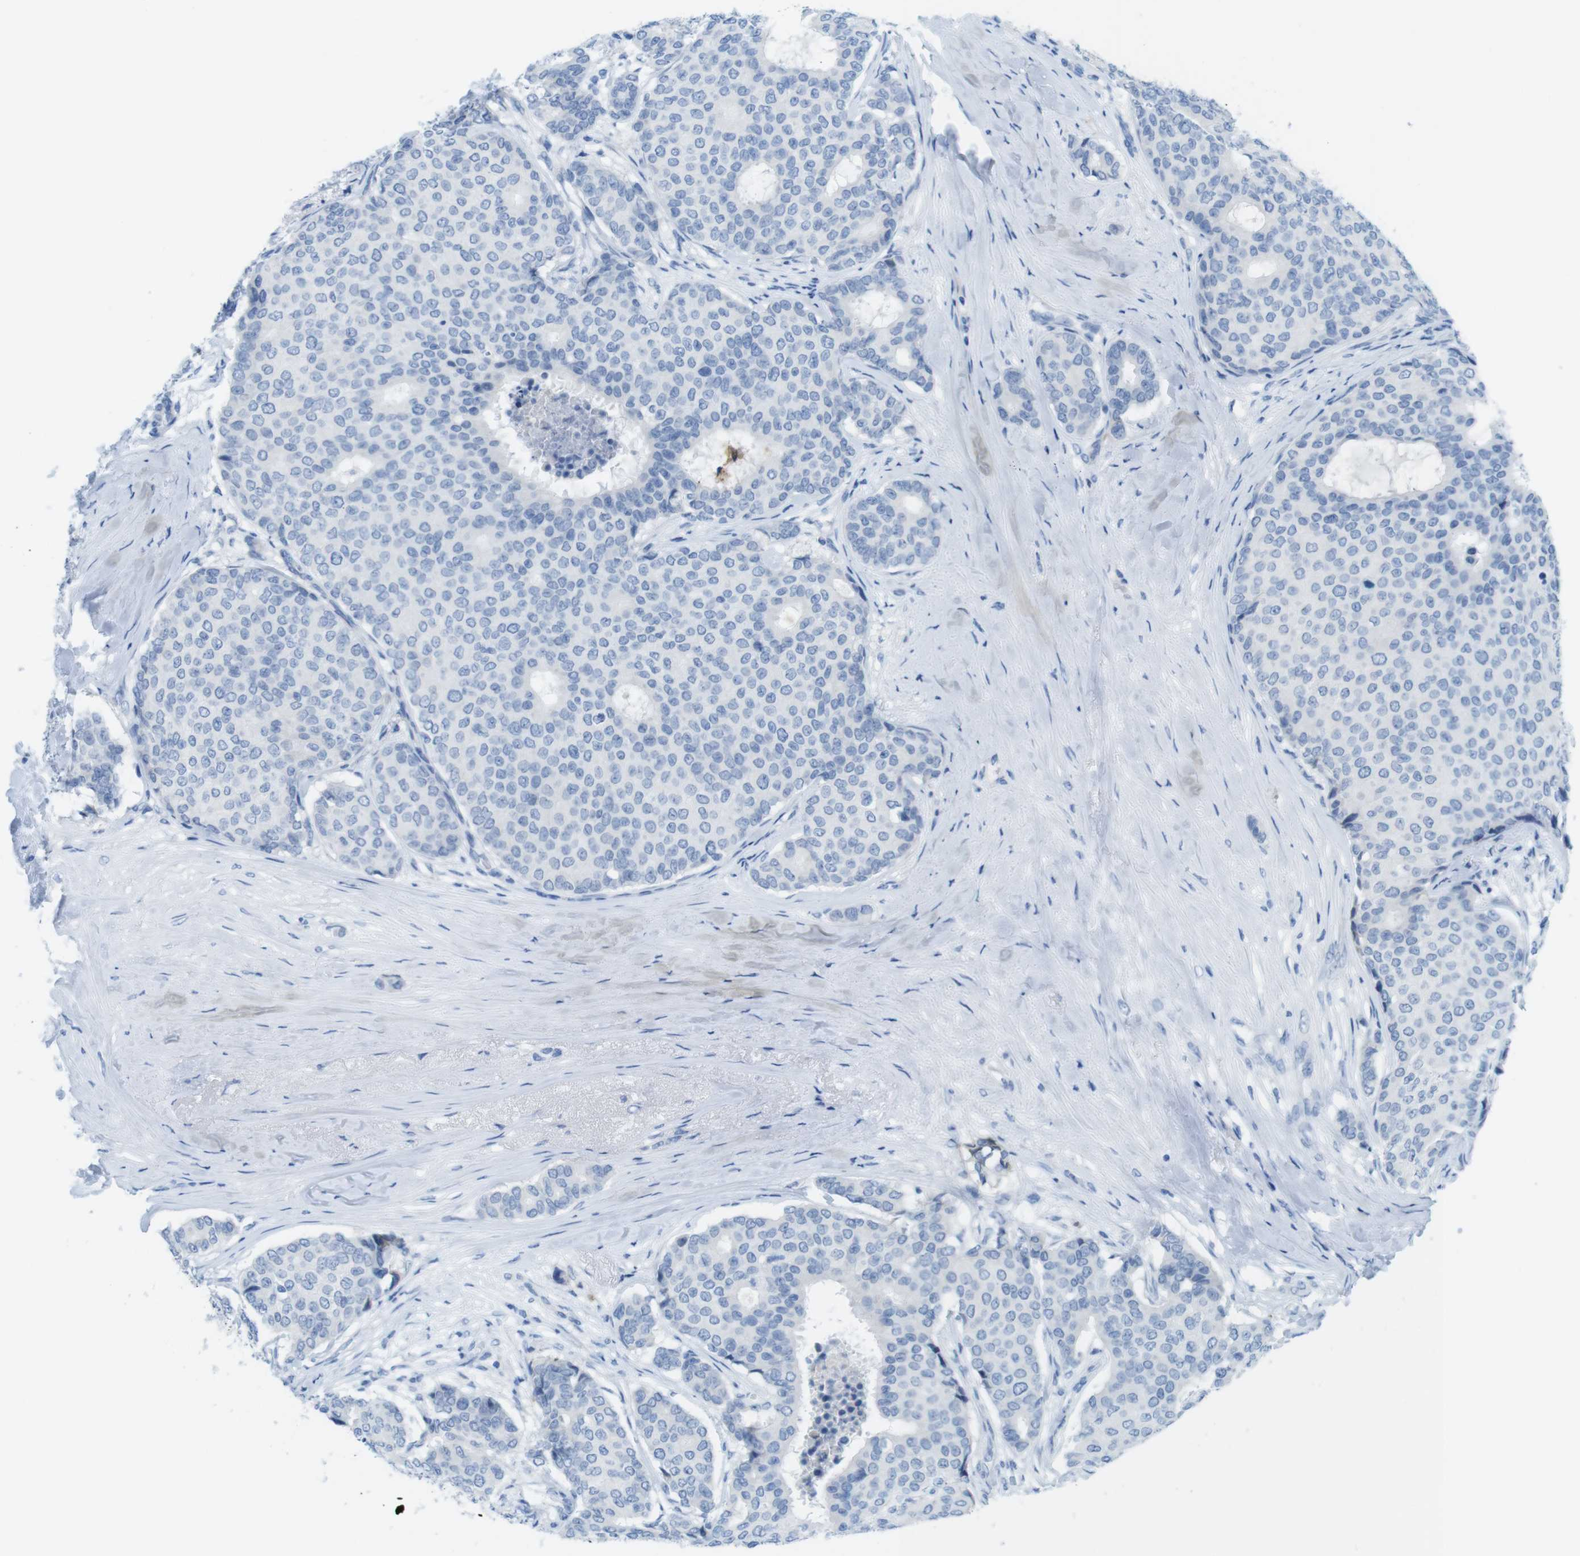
{"staining": {"intensity": "negative", "quantity": "none", "location": "none"}, "tissue": "breast cancer", "cell_type": "Tumor cells", "image_type": "cancer", "snomed": [{"axis": "morphology", "description": "Duct carcinoma"}, {"axis": "topography", "description": "Breast"}], "caption": "Infiltrating ductal carcinoma (breast) was stained to show a protein in brown. There is no significant positivity in tumor cells.", "gene": "GAP43", "patient": {"sex": "female", "age": 75}}